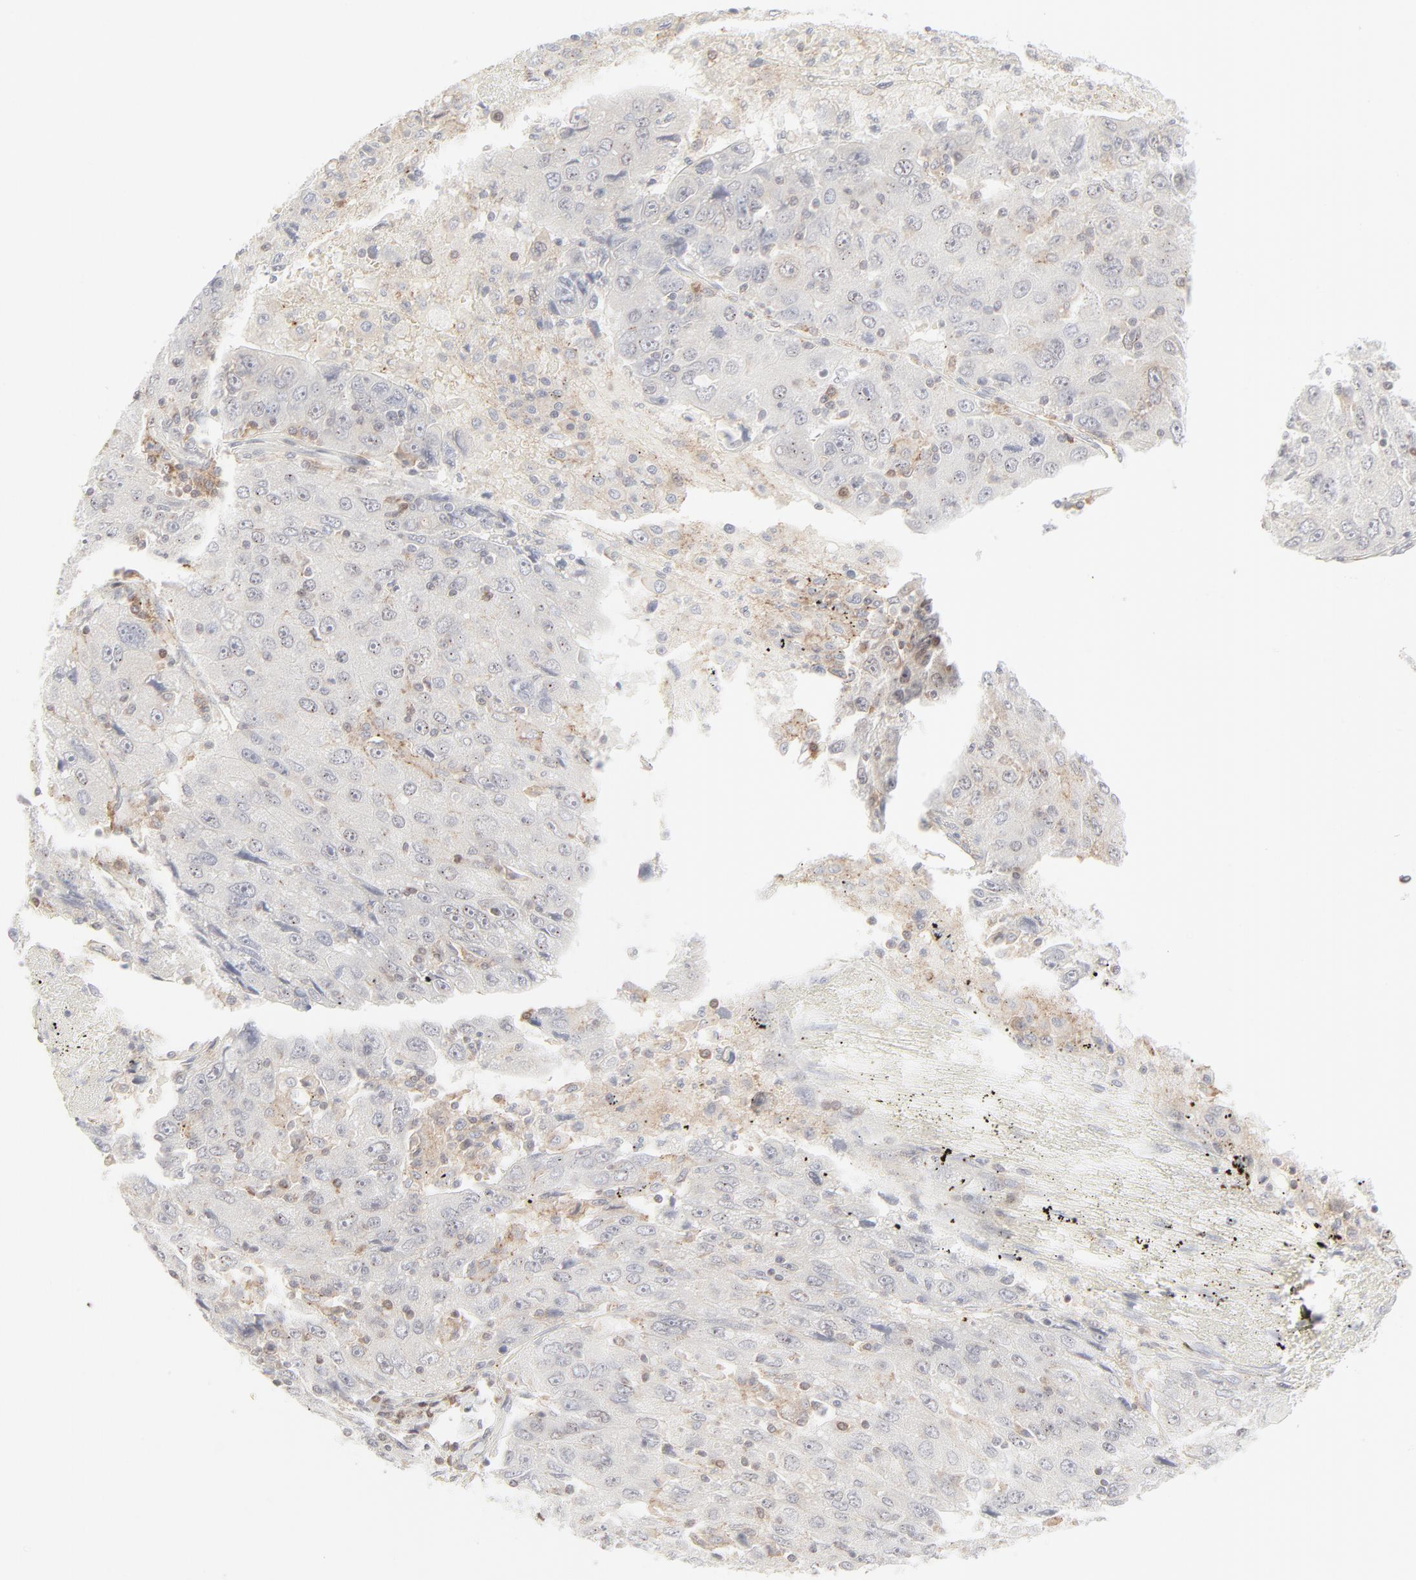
{"staining": {"intensity": "negative", "quantity": "none", "location": "none"}, "tissue": "liver cancer", "cell_type": "Tumor cells", "image_type": "cancer", "snomed": [{"axis": "morphology", "description": "Carcinoma, Hepatocellular, NOS"}, {"axis": "topography", "description": "Liver"}], "caption": "Immunohistochemical staining of human liver cancer shows no significant positivity in tumor cells. The staining is performed using DAB (3,3'-diaminobenzidine) brown chromogen with nuclei counter-stained in using hematoxylin.", "gene": "PRKCB", "patient": {"sex": "male", "age": 49}}